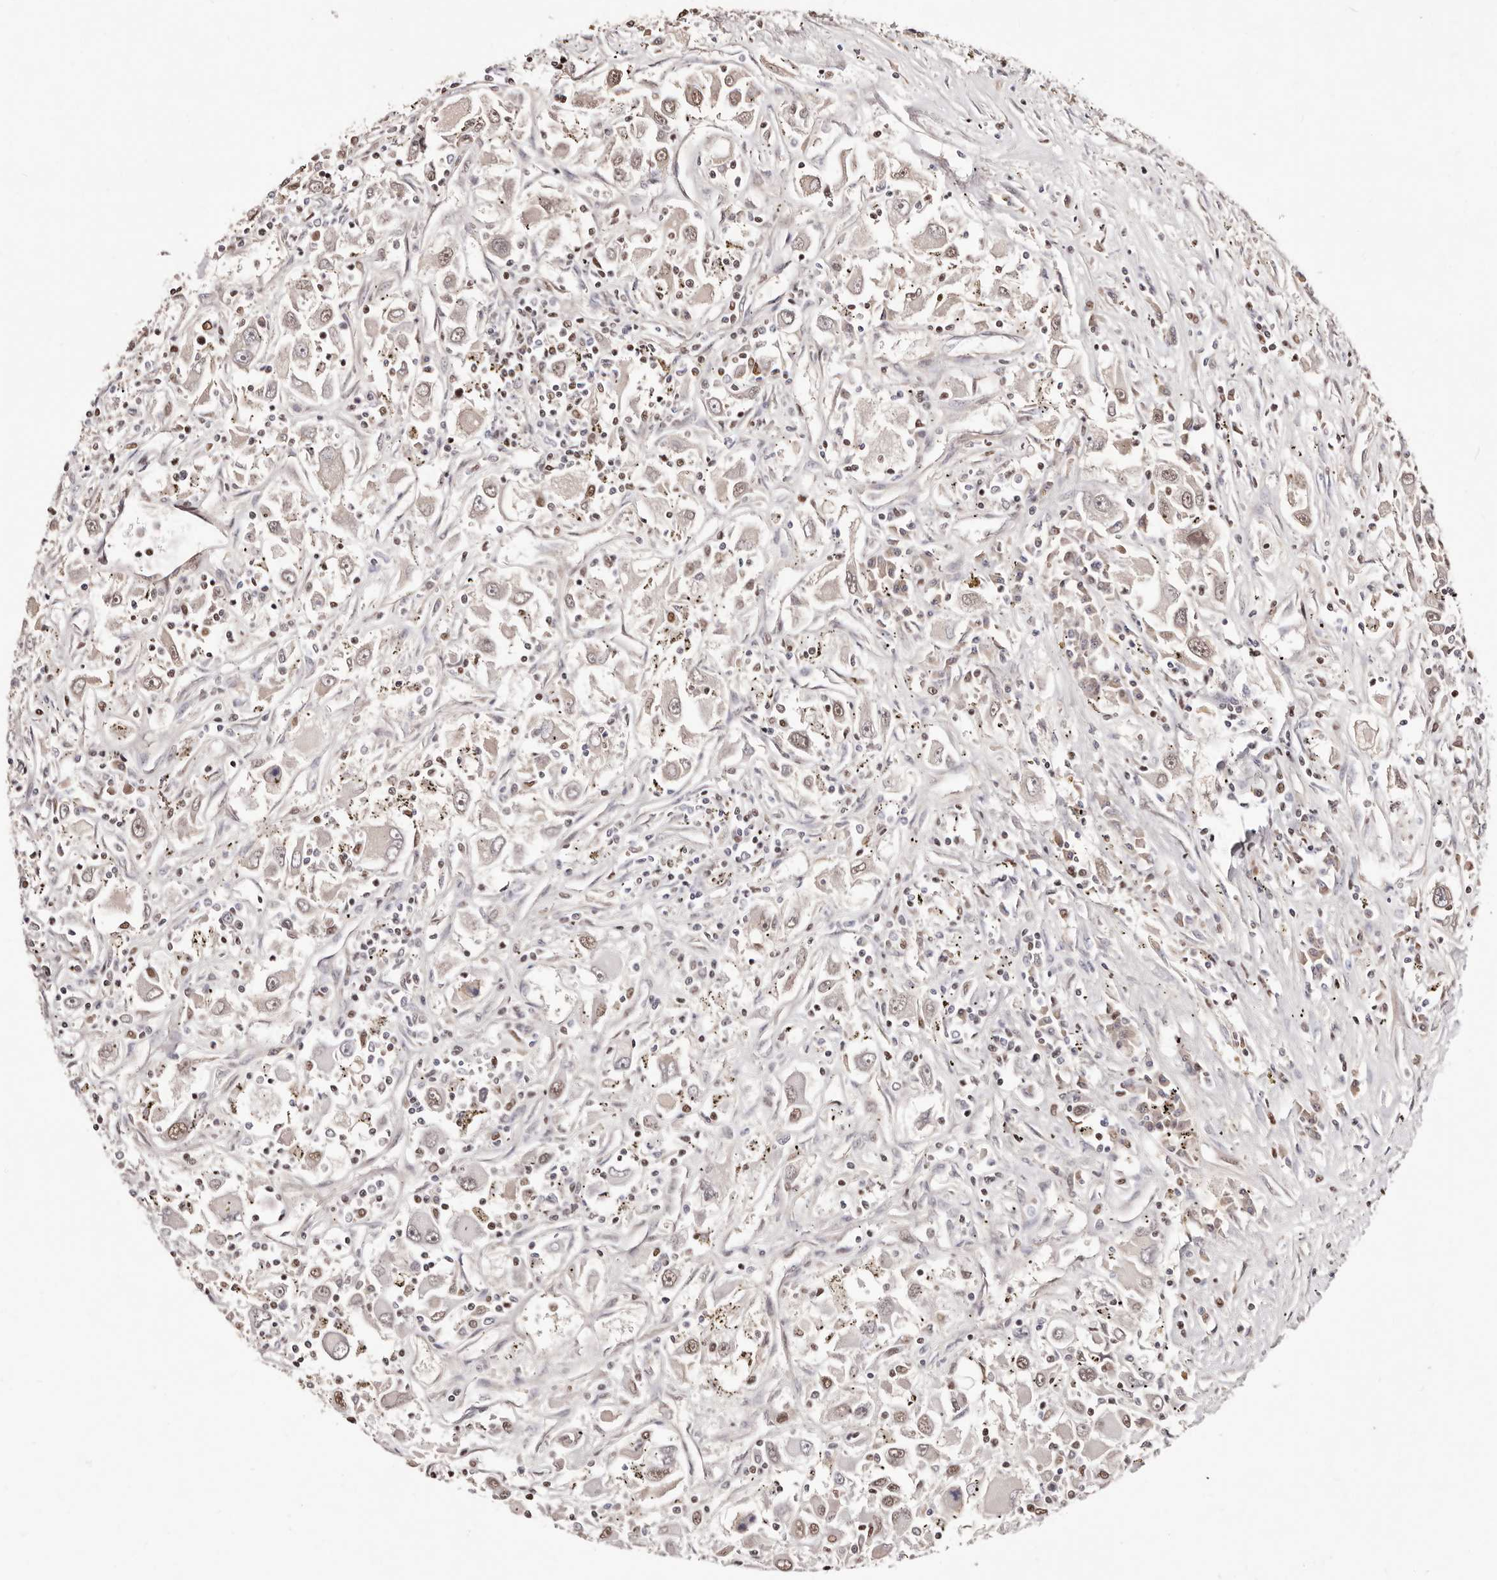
{"staining": {"intensity": "weak", "quantity": ">75%", "location": "nuclear"}, "tissue": "renal cancer", "cell_type": "Tumor cells", "image_type": "cancer", "snomed": [{"axis": "morphology", "description": "Adenocarcinoma, NOS"}, {"axis": "topography", "description": "Kidney"}], "caption": "Tumor cells reveal weak nuclear positivity in about >75% of cells in adenocarcinoma (renal).", "gene": "BICRAL", "patient": {"sex": "female", "age": 52}}